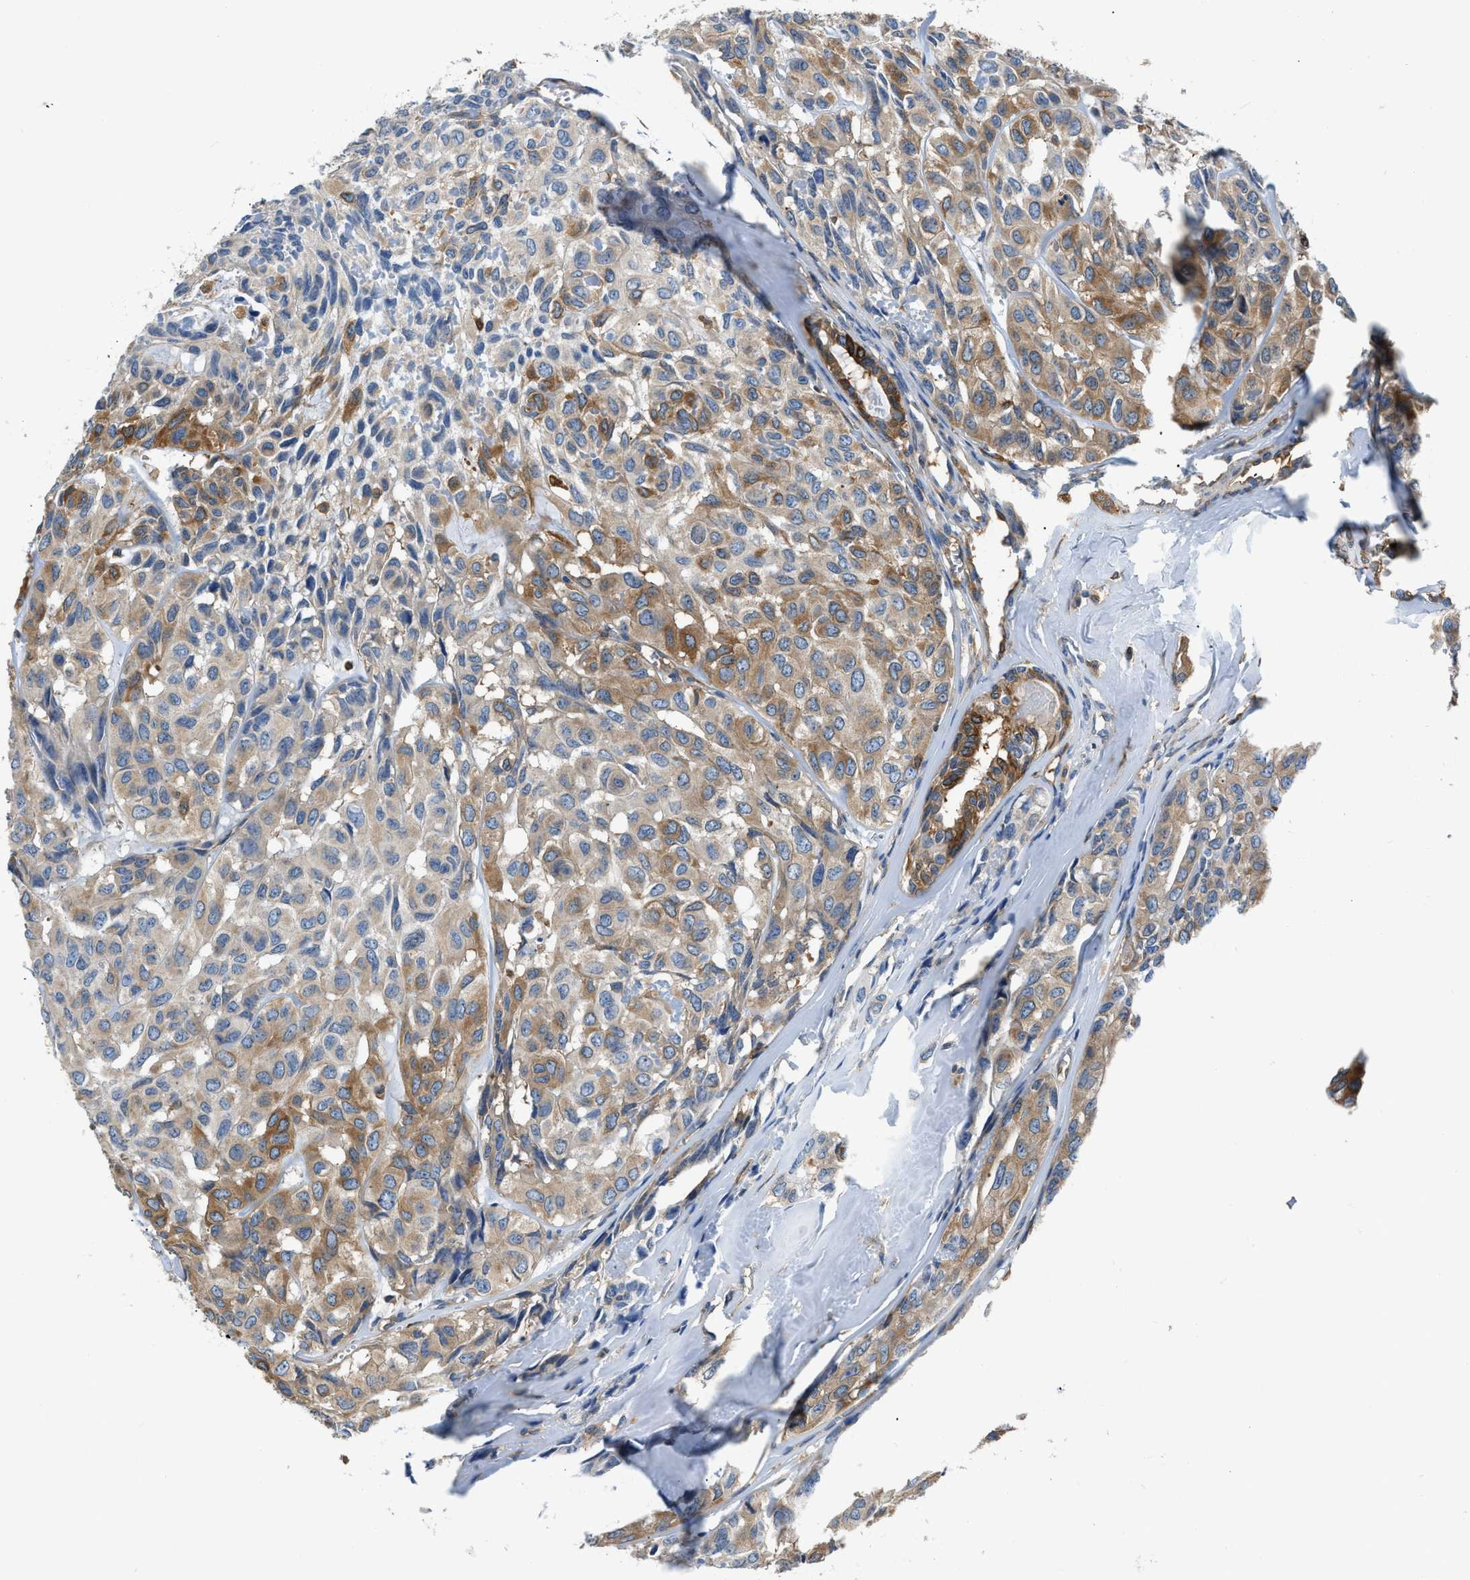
{"staining": {"intensity": "moderate", "quantity": ">75%", "location": "cytoplasmic/membranous"}, "tissue": "head and neck cancer", "cell_type": "Tumor cells", "image_type": "cancer", "snomed": [{"axis": "morphology", "description": "Adenocarcinoma, NOS"}, {"axis": "topography", "description": "Salivary gland, NOS"}, {"axis": "topography", "description": "Head-Neck"}], "caption": "A brown stain shows moderate cytoplasmic/membranous positivity of a protein in human adenocarcinoma (head and neck) tumor cells.", "gene": "PKM", "patient": {"sex": "female", "age": 76}}